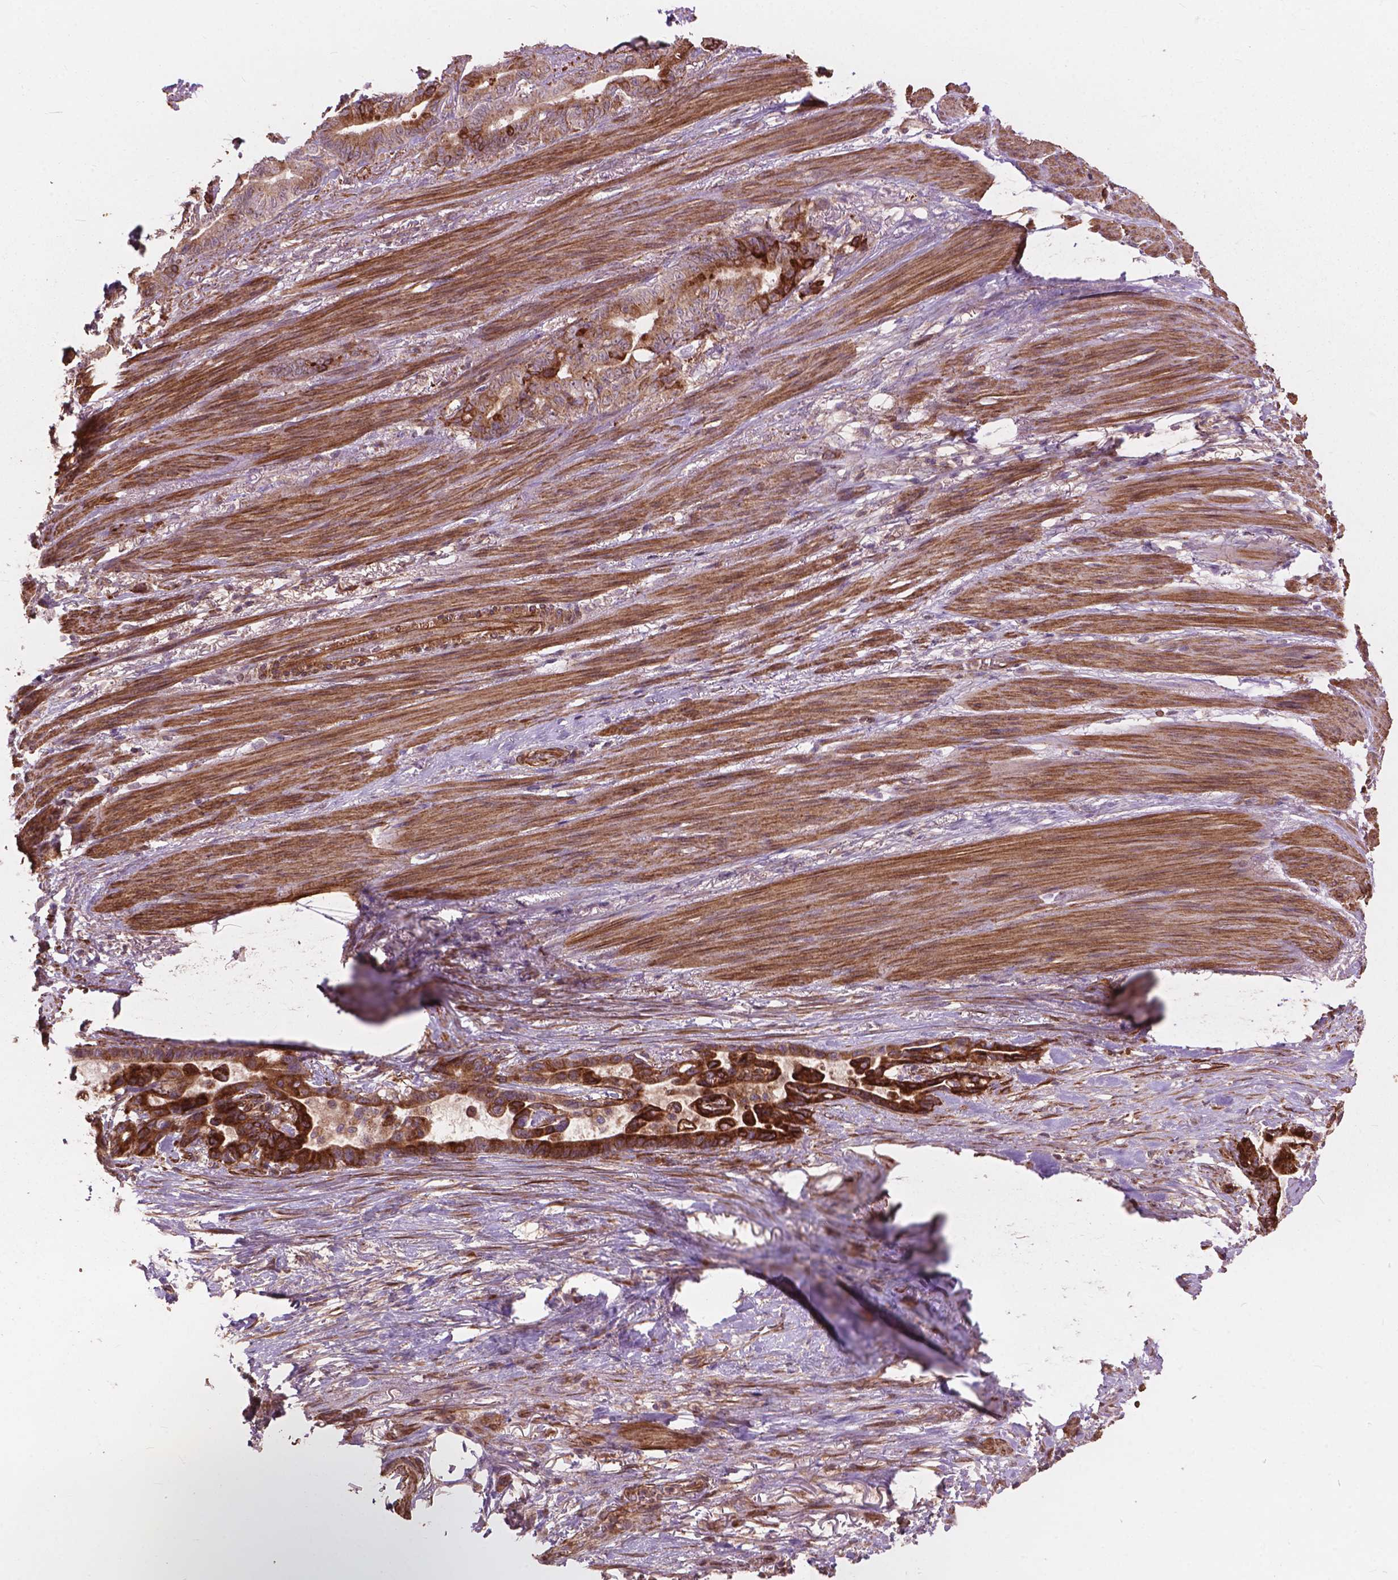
{"staining": {"intensity": "strong", "quantity": "25%-75%", "location": "cytoplasmic/membranous"}, "tissue": "stomach cancer", "cell_type": "Tumor cells", "image_type": "cancer", "snomed": [{"axis": "morphology", "description": "Normal tissue, NOS"}, {"axis": "morphology", "description": "Adenocarcinoma, NOS"}, {"axis": "topography", "description": "Esophagus"}, {"axis": "topography", "description": "Stomach, upper"}], "caption": "IHC photomicrograph of human stomach cancer stained for a protein (brown), which displays high levels of strong cytoplasmic/membranous expression in approximately 25%-75% of tumor cells.", "gene": "FNIP1", "patient": {"sex": "male", "age": 62}}